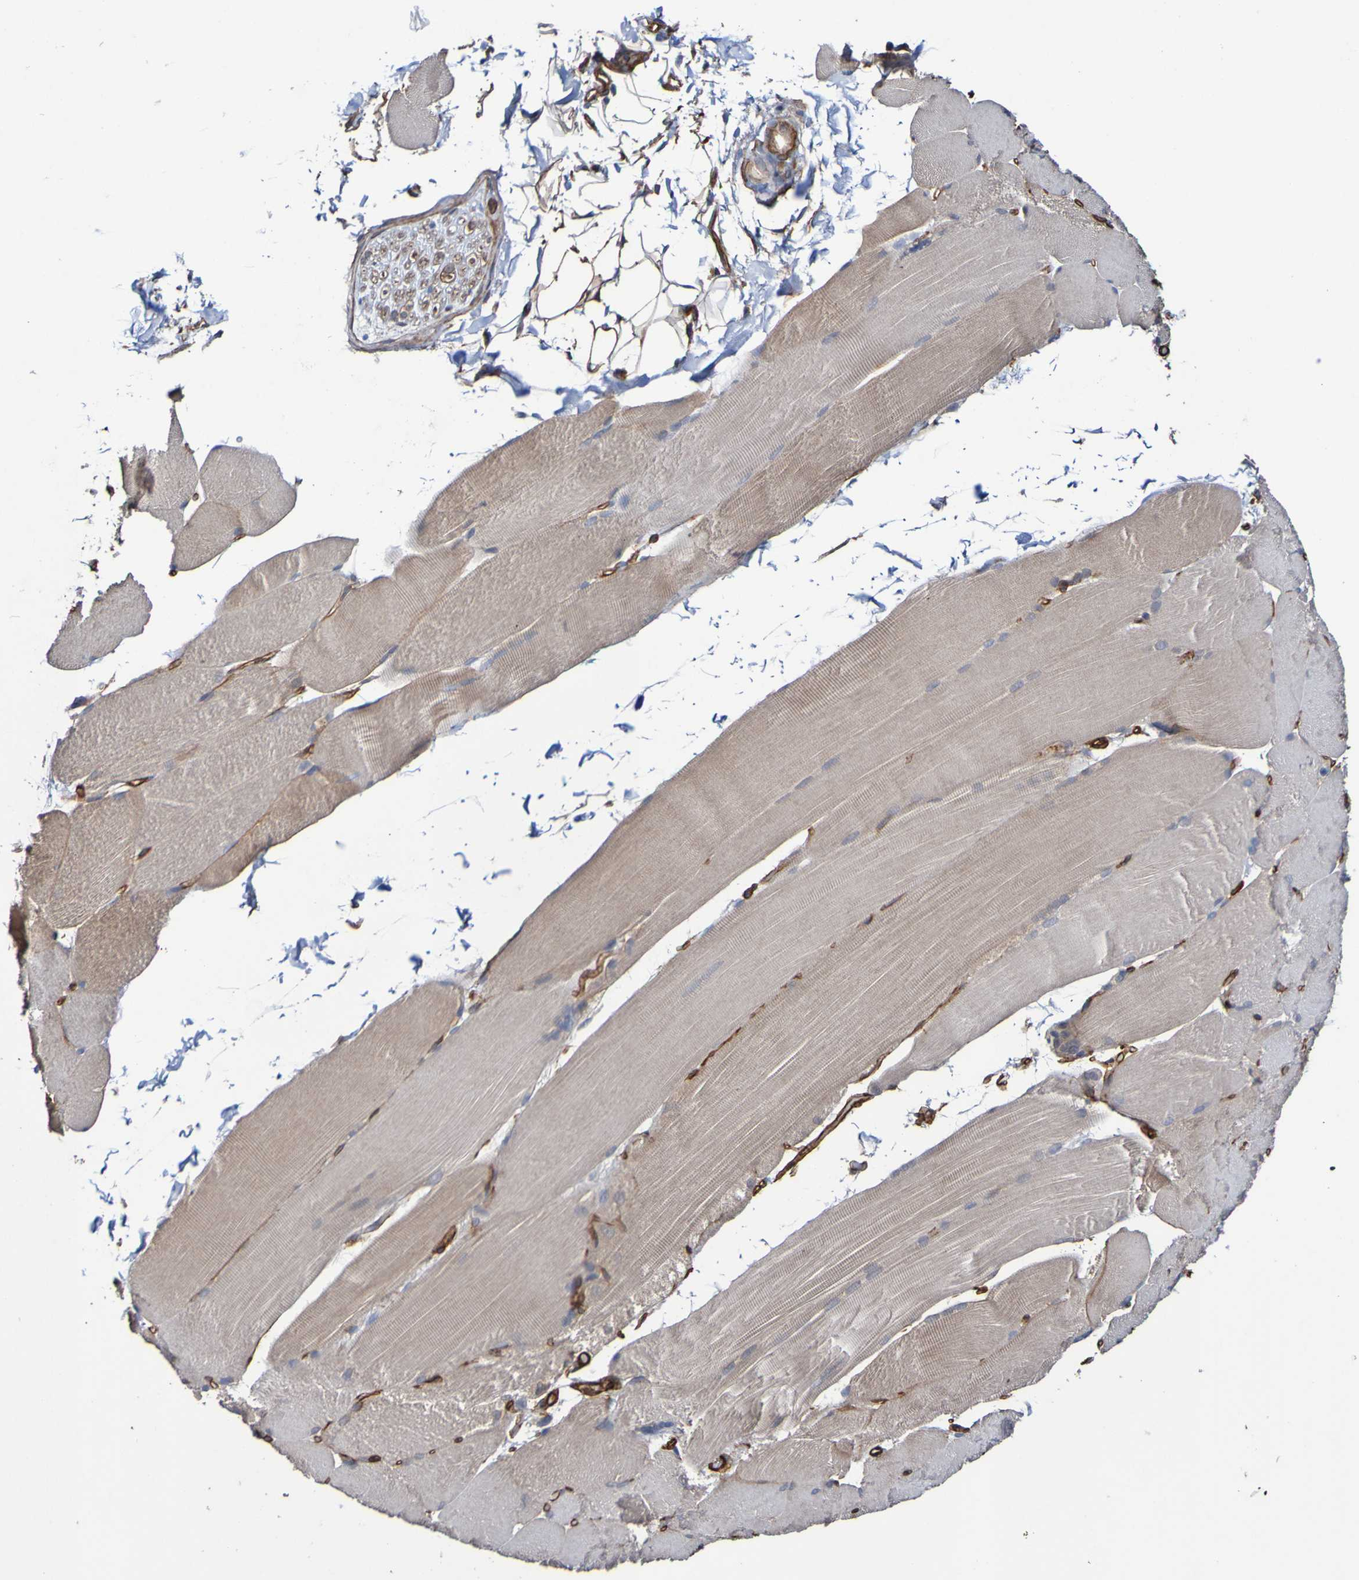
{"staining": {"intensity": "weak", "quantity": ">75%", "location": "cytoplasmic/membranous"}, "tissue": "skeletal muscle", "cell_type": "Myocytes", "image_type": "normal", "snomed": [{"axis": "morphology", "description": "Normal tissue, NOS"}, {"axis": "topography", "description": "Skin"}, {"axis": "topography", "description": "Skeletal muscle"}], "caption": "Skeletal muscle stained with a protein marker exhibits weak staining in myocytes.", "gene": "ELMOD3", "patient": {"sex": "male", "age": 83}}